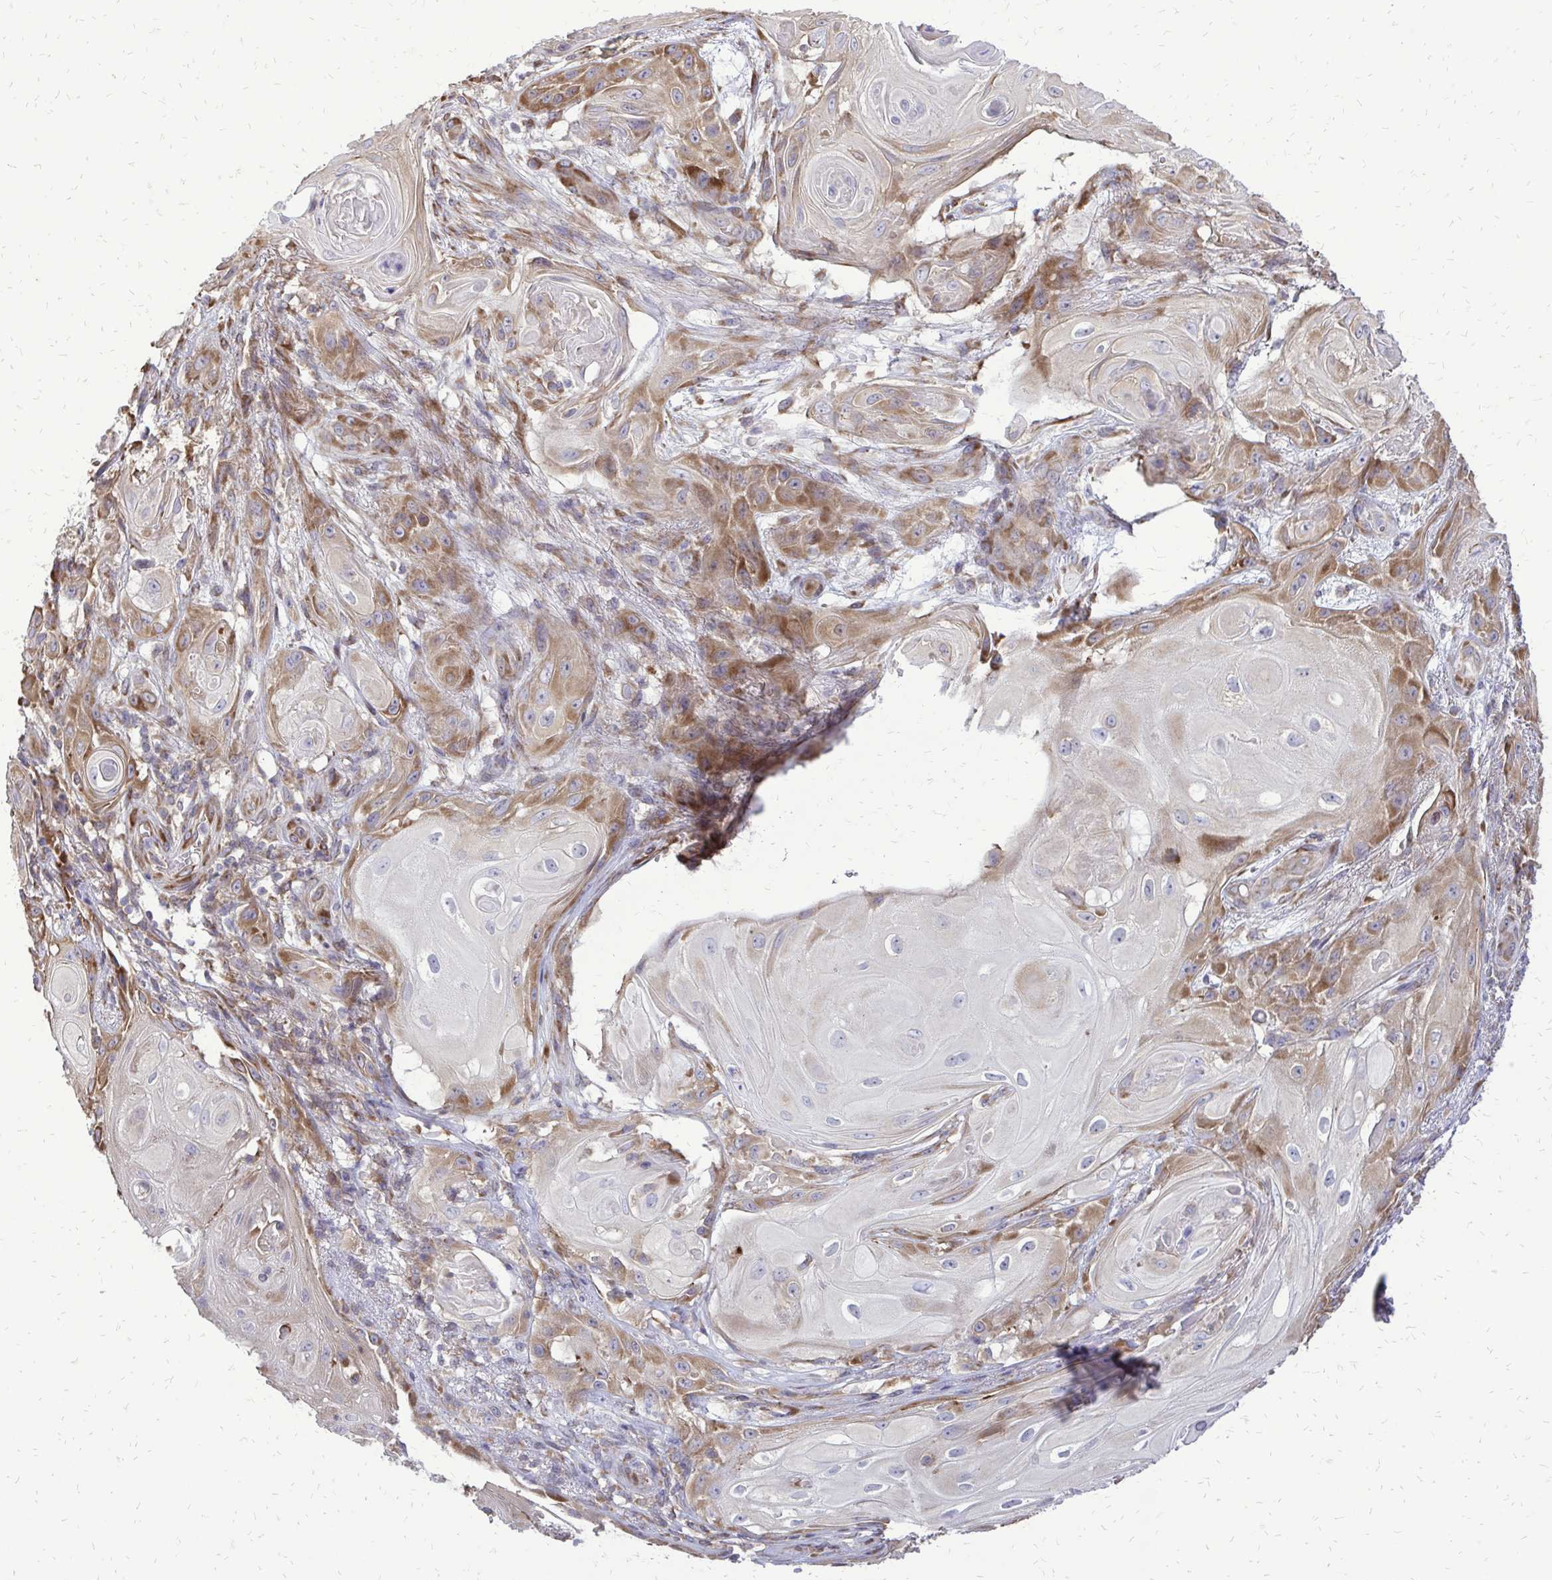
{"staining": {"intensity": "moderate", "quantity": "25%-75%", "location": "cytoplasmic/membranous"}, "tissue": "skin cancer", "cell_type": "Tumor cells", "image_type": "cancer", "snomed": [{"axis": "morphology", "description": "Squamous cell carcinoma, NOS"}, {"axis": "topography", "description": "Skin"}], "caption": "A micrograph of human squamous cell carcinoma (skin) stained for a protein displays moderate cytoplasmic/membranous brown staining in tumor cells.", "gene": "RPS3", "patient": {"sex": "male", "age": 62}}